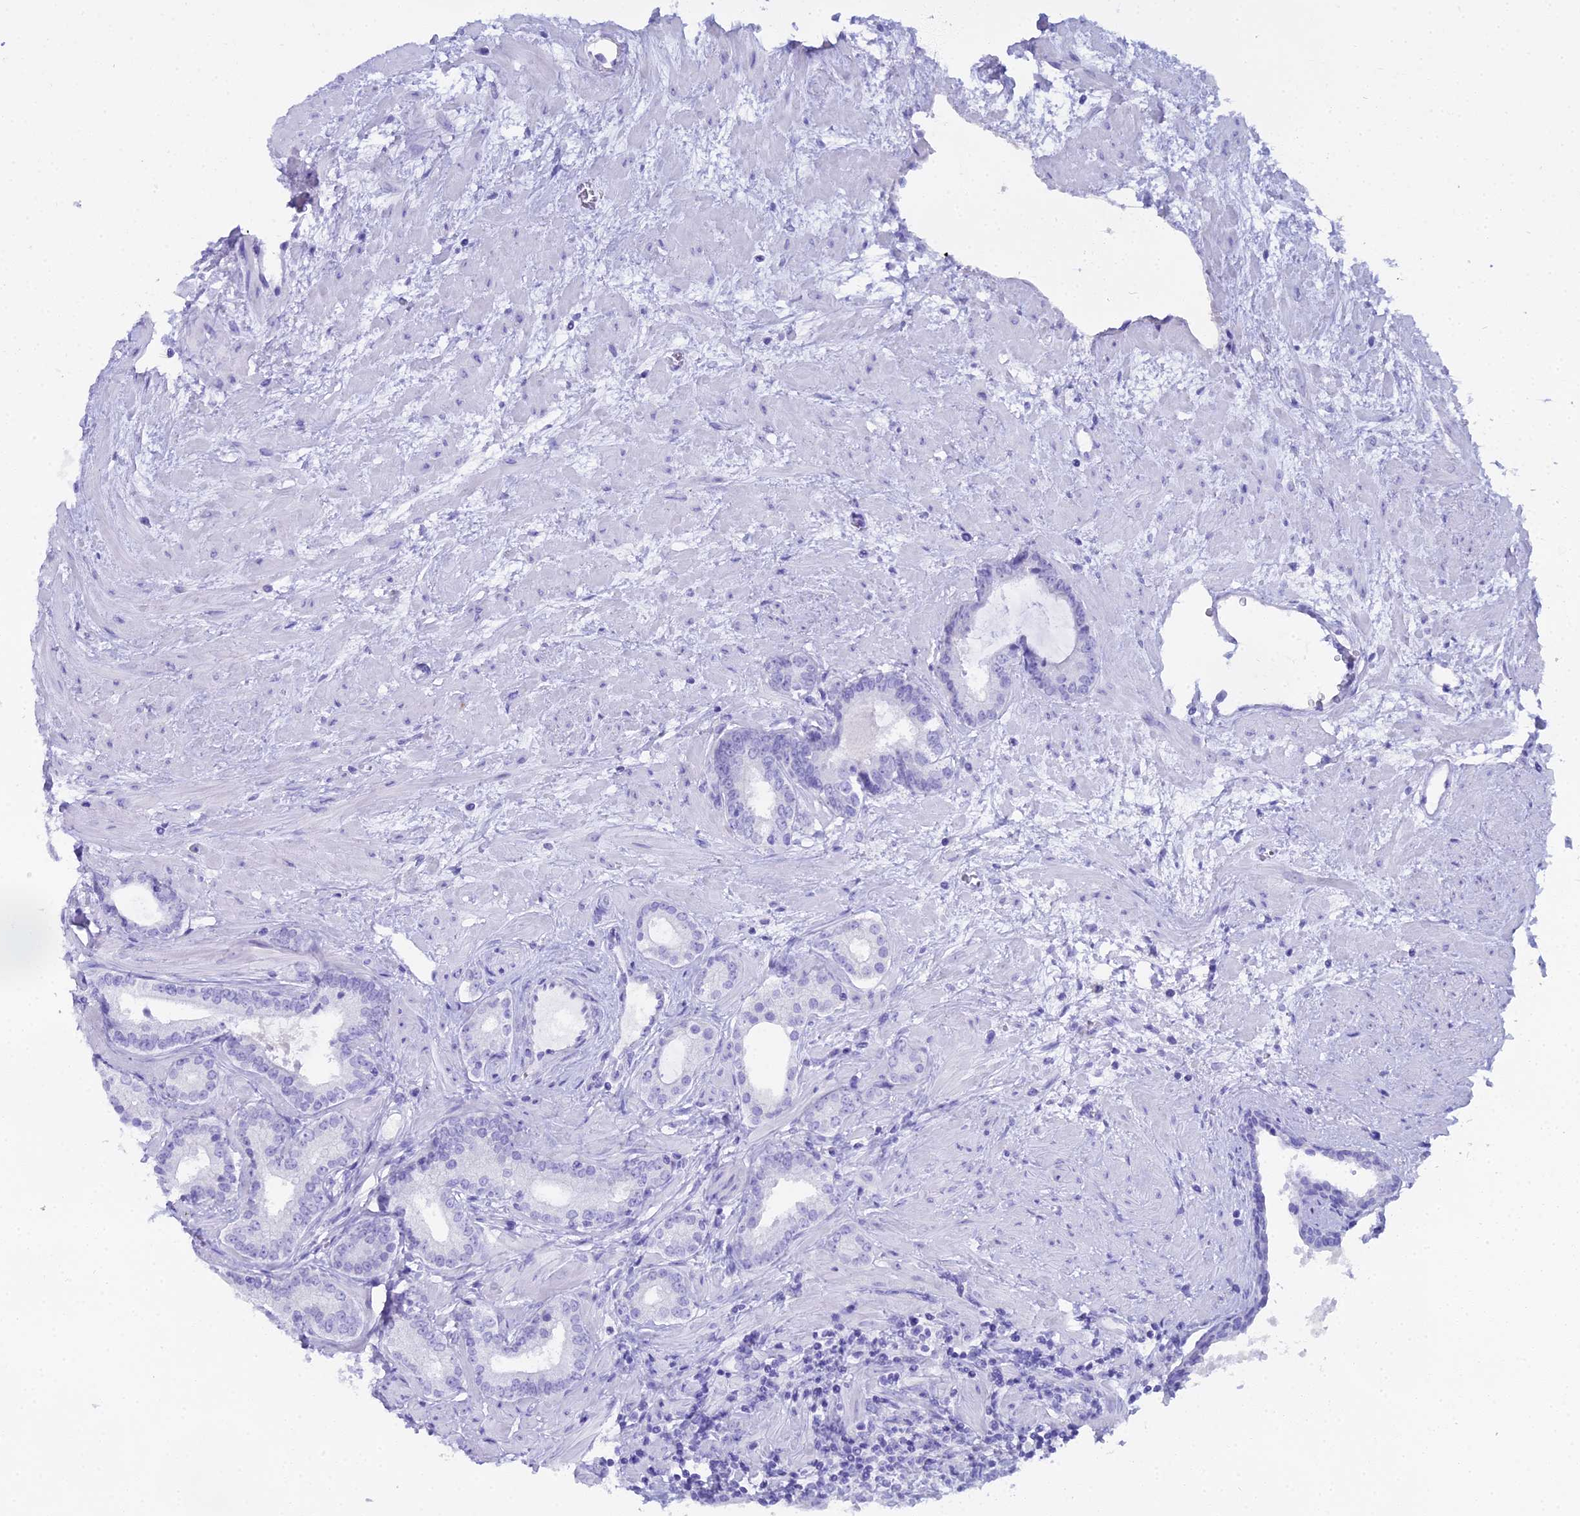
{"staining": {"intensity": "negative", "quantity": "none", "location": "none"}, "tissue": "prostate cancer", "cell_type": "Tumor cells", "image_type": "cancer", "snomed": [{"axis": "morphology", "description": "Adenocarcinoma, High grade"}, {"axis": "topography", "description": "Prostate"}], "caption": "A micrograph of human high-grade adenocarcinoma (prostate) is negative for staining in tumor cells.", "gene": "CGB2", "patient": {"sex": "male", "age": 64}}